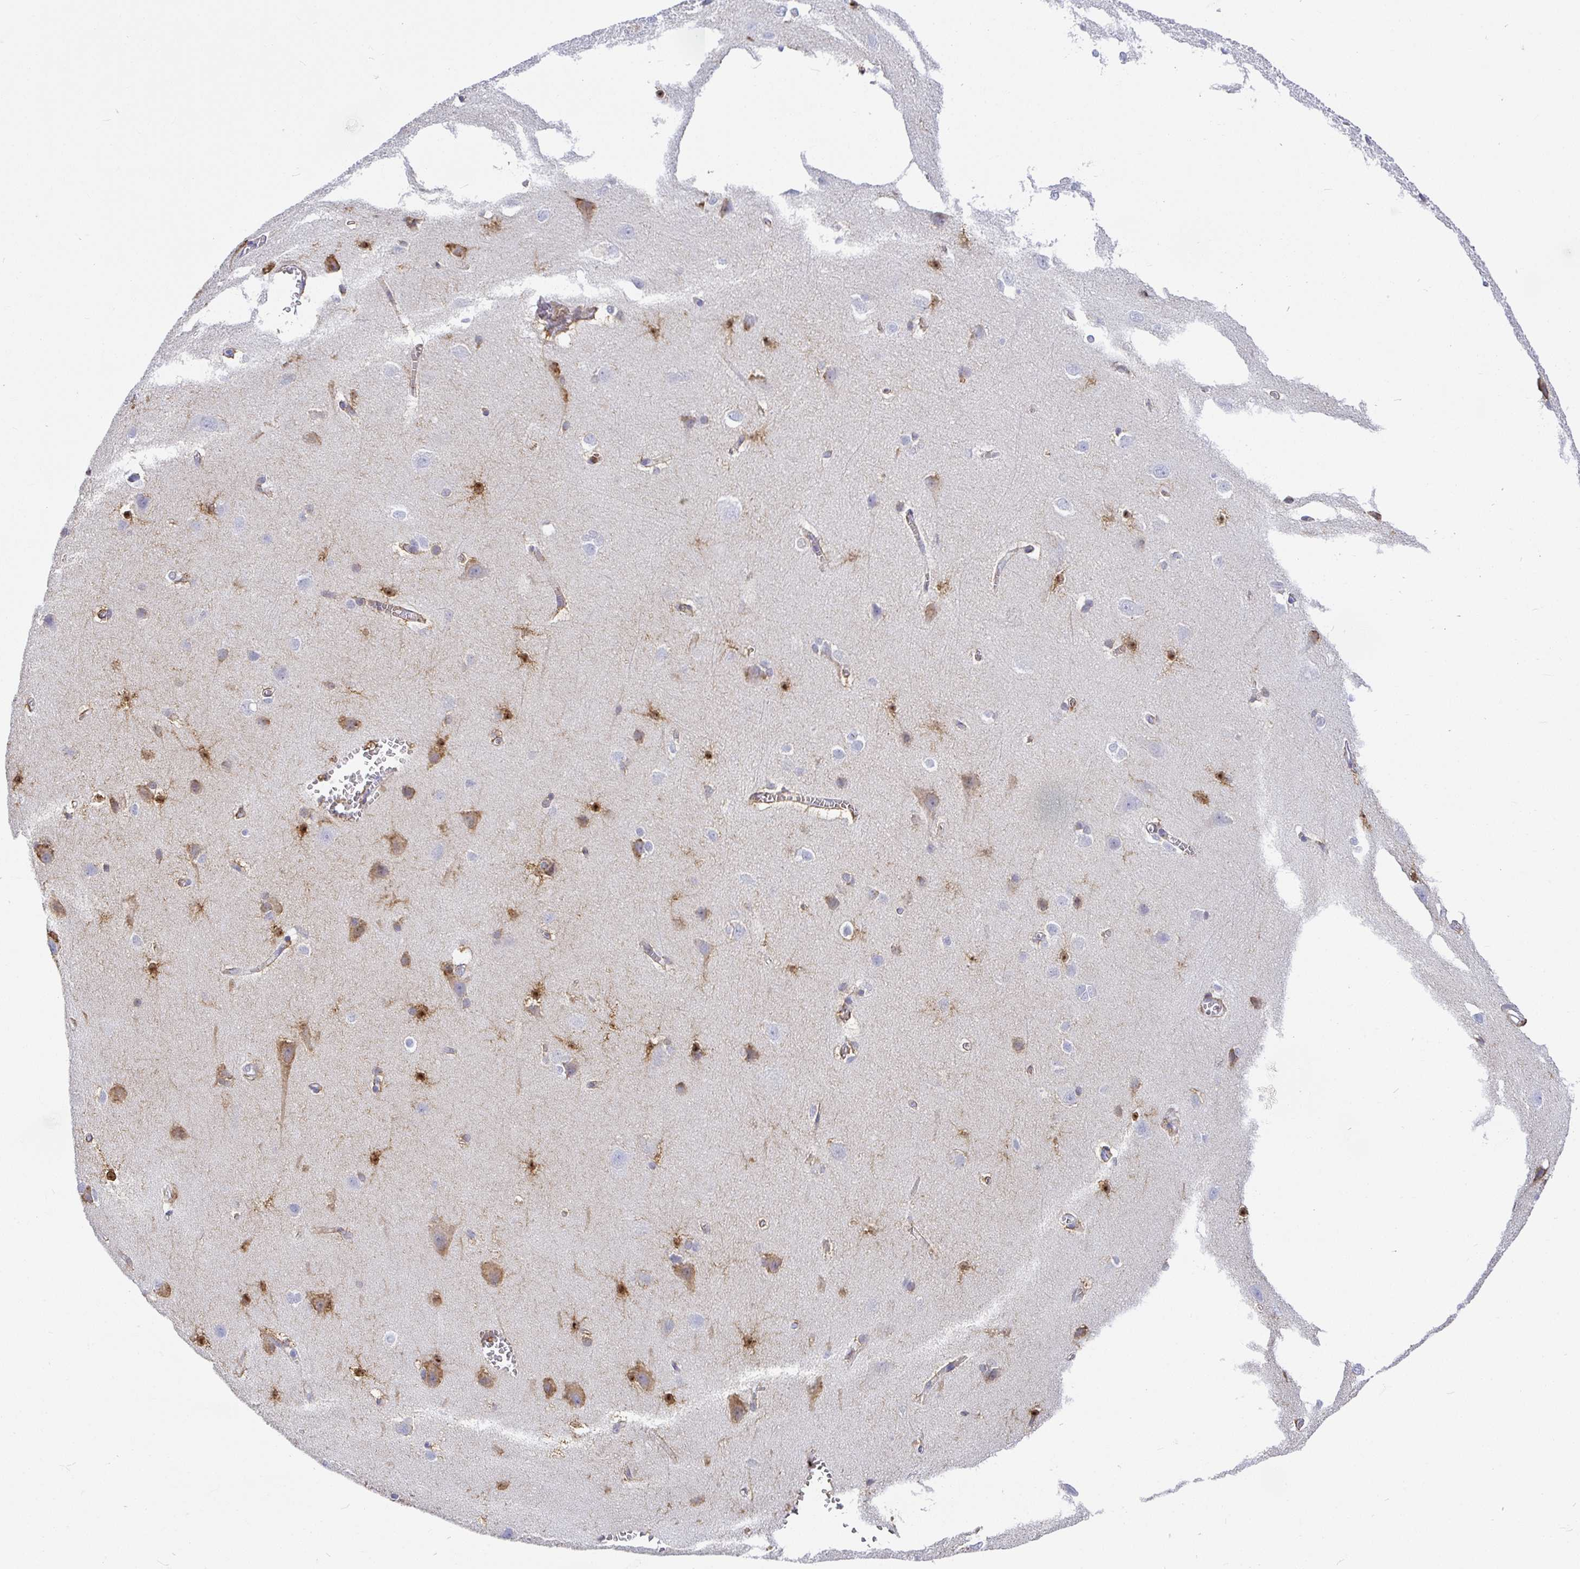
{"staining": {"intensity": "weak", "quantity": "<25%", "location": "cytoplasmic/membranous"}, "tissue": "cerebral cortex", "cell_type": "Endothelial cells", "image_type": "normal", "snomed": [{"axis": "morphology", "description": "Normal tissue, NOS"}, {"axis": "topography", "description": "Cerebral cortex"}], "caption": "High power microscopy histopathology image of an IHC photomicrograph of normal cerebral cortex, revealing no significant positivity in endothelial cells.", "gene": "TMEM241", "patient": {"sex": "male", "age": 37}}